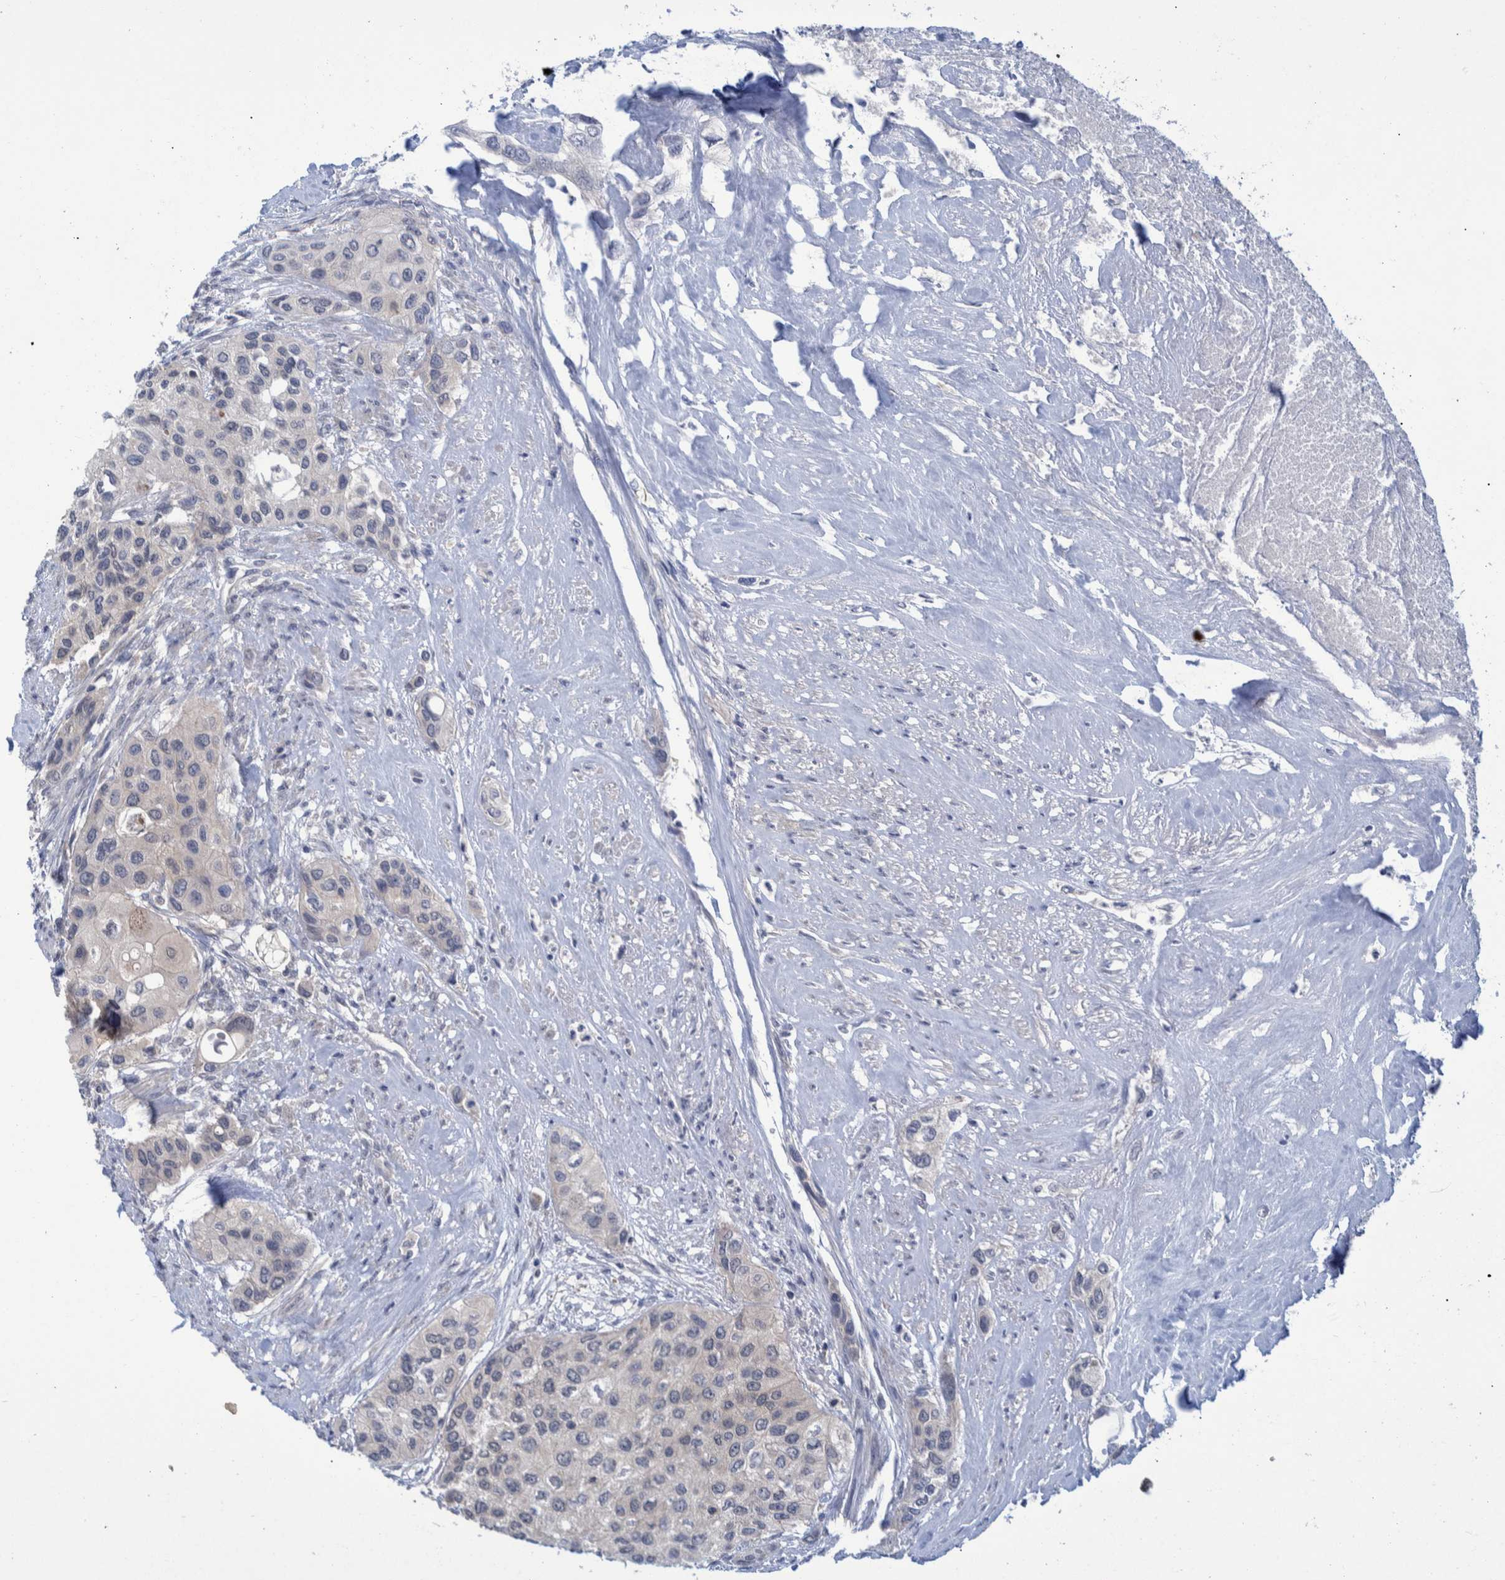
{"staining": {"intensity": "negative", "quantity": "none", "location": "none"}, "tissue": "urothelial cancer", "cell_type": "Tumor cells", "image_type": "cancer", "snomed": [{"axis": "morphology", "description": "Urothelial carcinoma, High grade"}, {"axis": "topography", "description": "Urinary bladder"}], "caption": "The histopathology image shows no significant positivity in tumor cells of urothelial cancer.", "gene": "PCYT2", "patient": {"sex": "female", "age": 56}}